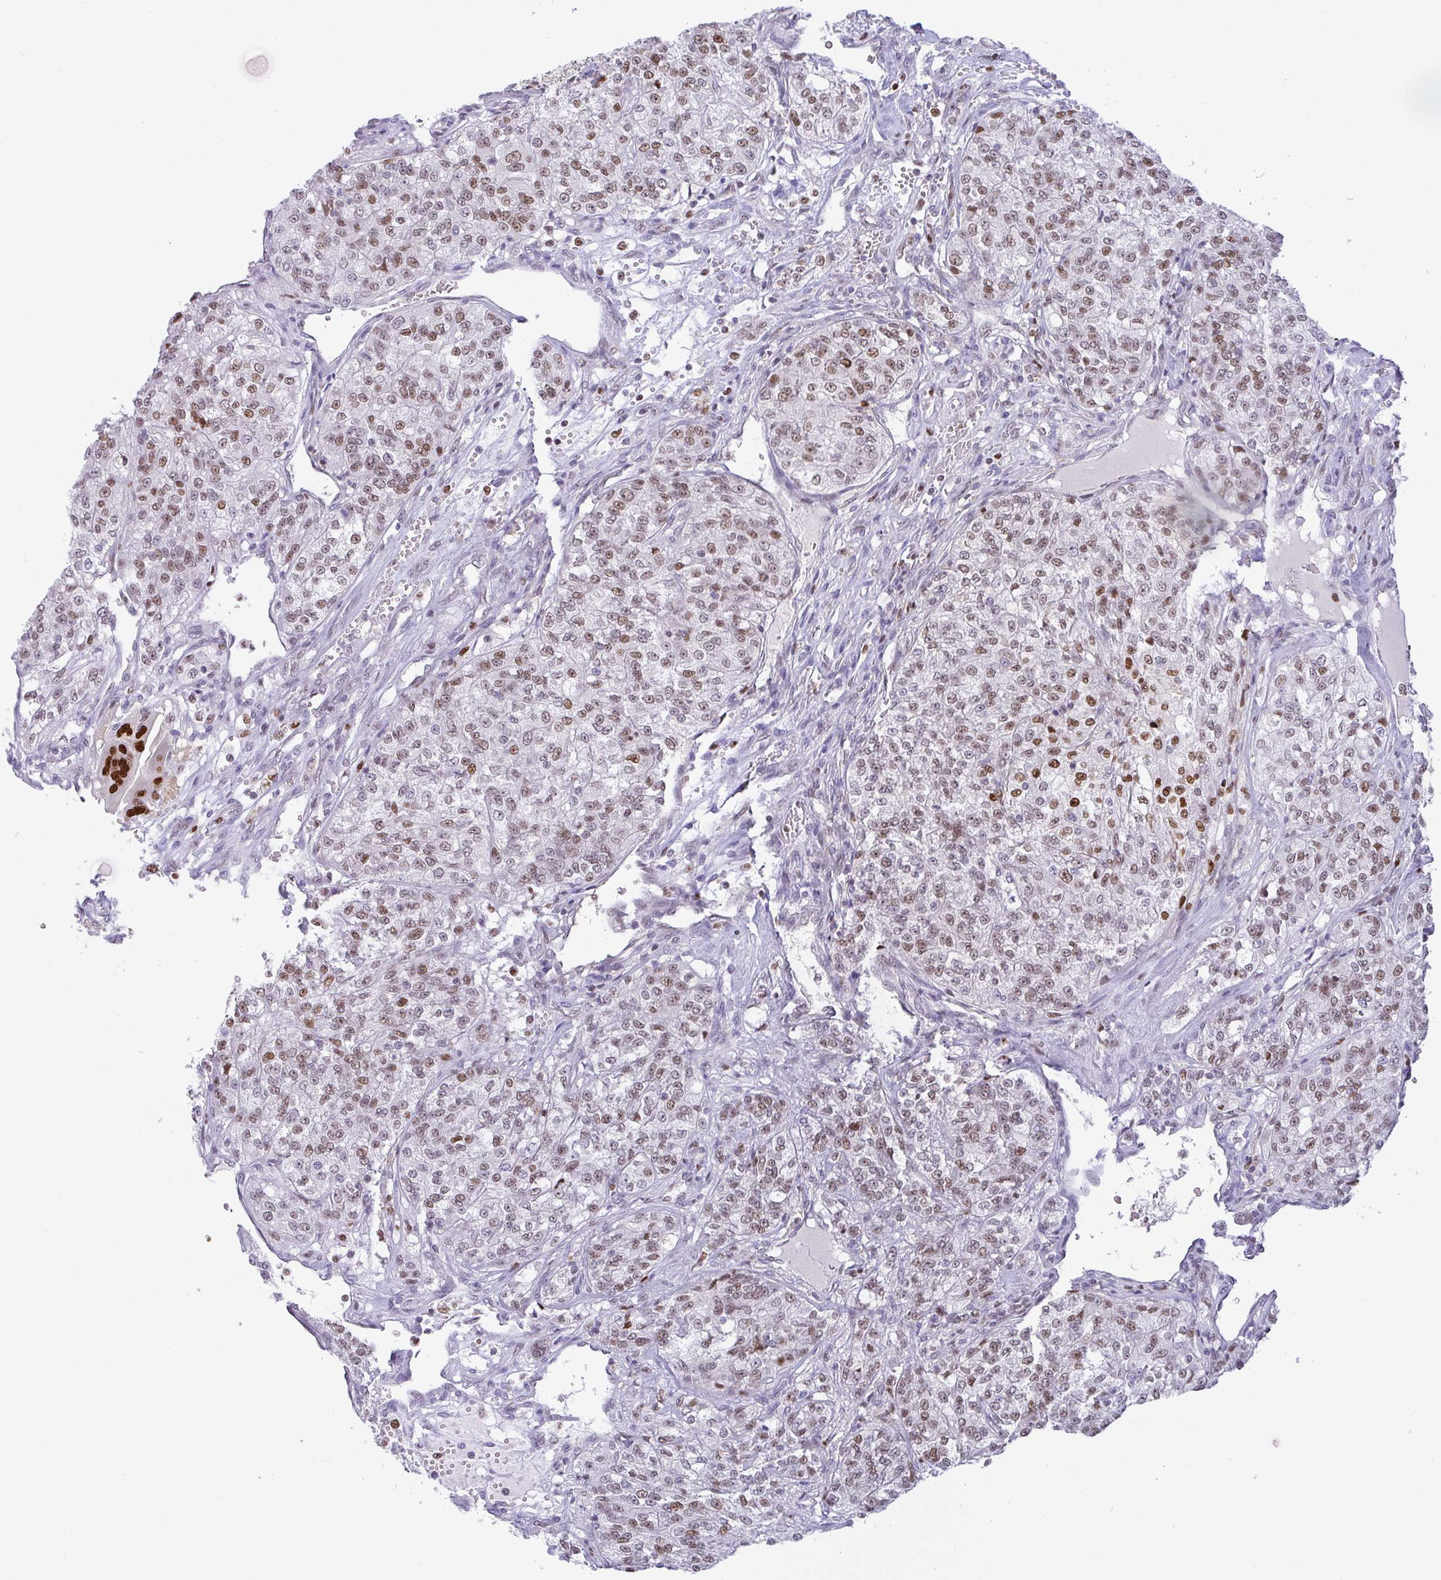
{"staining": {"intensity": "moderate", "quantity": ">75%", "location": "nuclear"}, "tissue": "renal cancer", "cell_type": "Tumor cells", "image_type": "cancer", "snomed": [{"axis": "morphology", "description": "Adenocarcinoma, NOS"}, {"axis": "topography", "description": "Kidney"}], "caption": "Tumor cells demonstrate medium levels of moderate nuclear staining in about >75% of cells in renal cancer. (brown staining indicates protein expression, while blue staining denotes nuclei).", "gene": "BBX", "patient": {"sex": "female", "age": 63}}